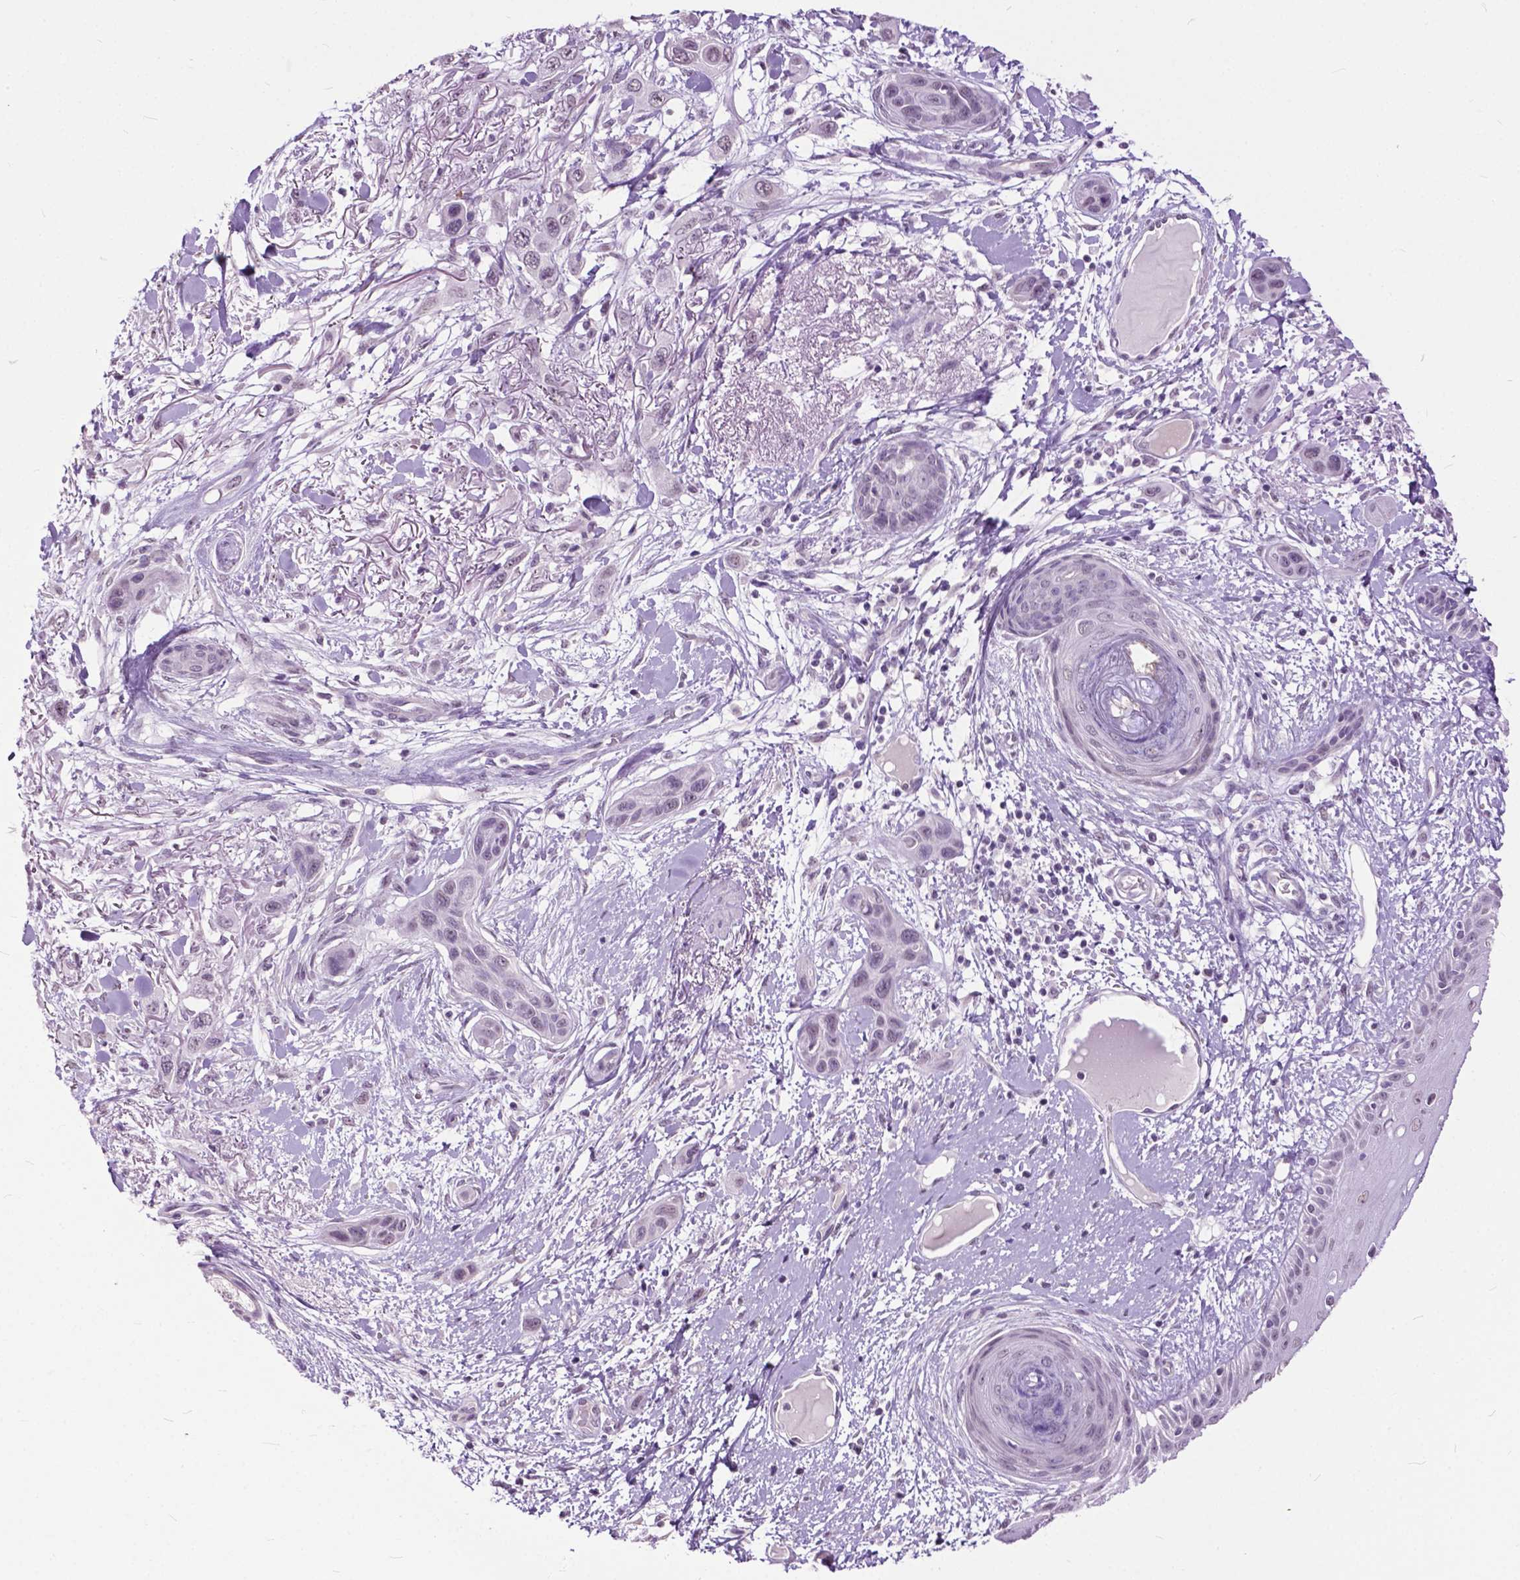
{"staining": {"intensity": "negative", "quantity": "none", "location": "none"}, "tissue": "skin cancer", "cell_type": "Tumor cells", "image_type": "cancer", "snomed": [{"axis": "morphology", "description": "Squamous cell carcinoma, NOS"}, {"axis": "topography", "description": "Skin"}], "caption": "Tumor cells show no significant protein expression in squamous cell carcinoma (skin). (Stains: DAB (3,3'-diaminobenzidine) immunohistochemistry (IHC) with hematoxylin counter stain, Microscopy: brightfield microscopy at high magnification).", "gene": "GPR37L1", "patient": {"sex": "male", "age": 79}}